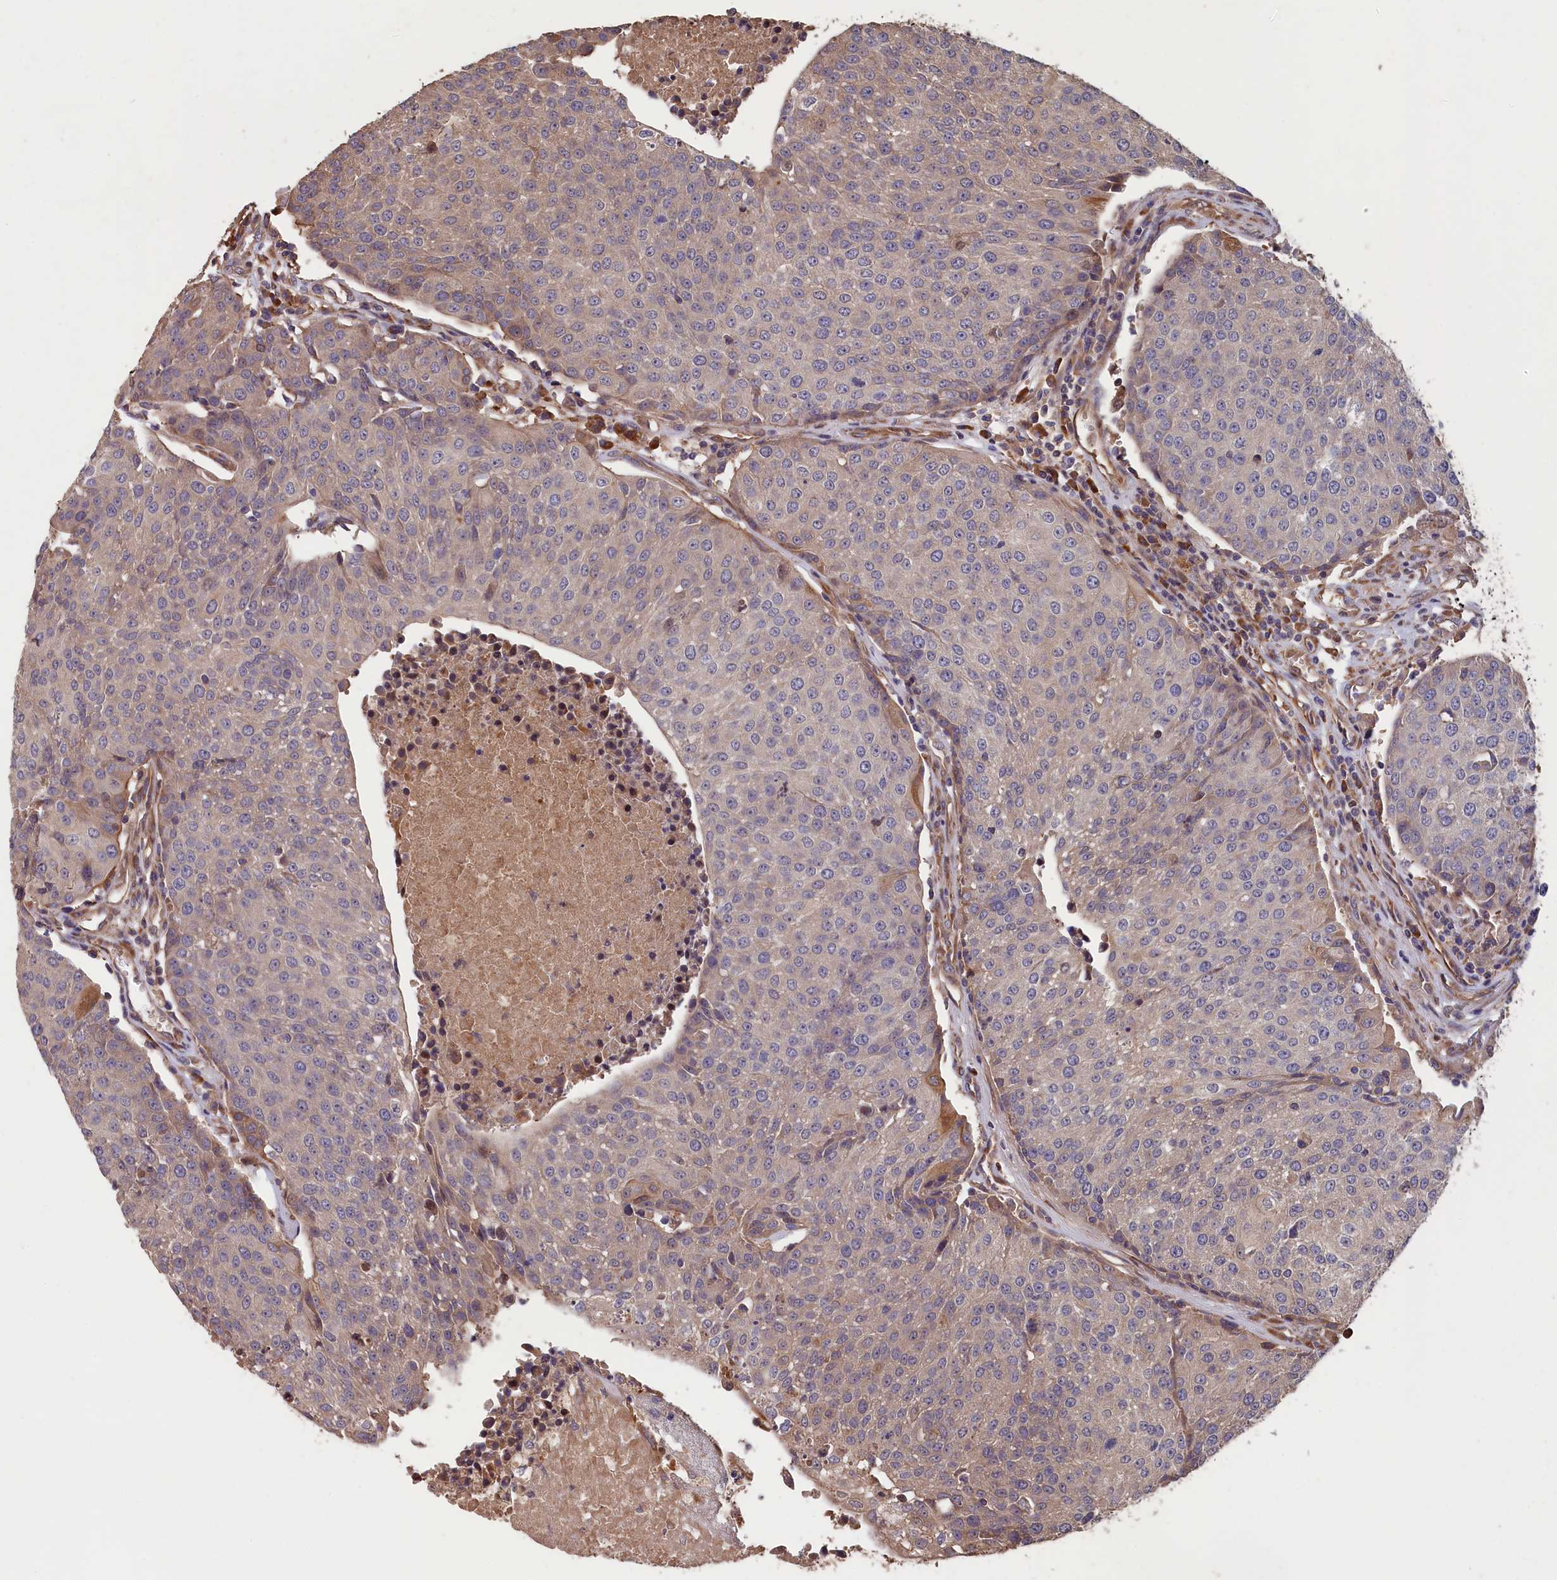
{"staining": {"intensity": "weak", "quantity": "25%-75%", "location": "cytoplasmic/membranous"}, "tissue": "urothelial cancer", "cell_type": "Tumor cells", "image_type": "cancer", "snomed": [{"axis": "morphology", "description": "Urothelial carcinoma, High grade"}, {"axis": "topography", "description": "Urinary bladder"}], "caption": "This histopathology image demonstrates immunohistochemistry (IHC) staining of urothelial carcinoma (high-grade), with low weak cytoplasmic/membranous expression in approximately 25%-75% of tumor cells.", "gene": "GREB1L", "patient": {"sex": "female", "age": 85}}